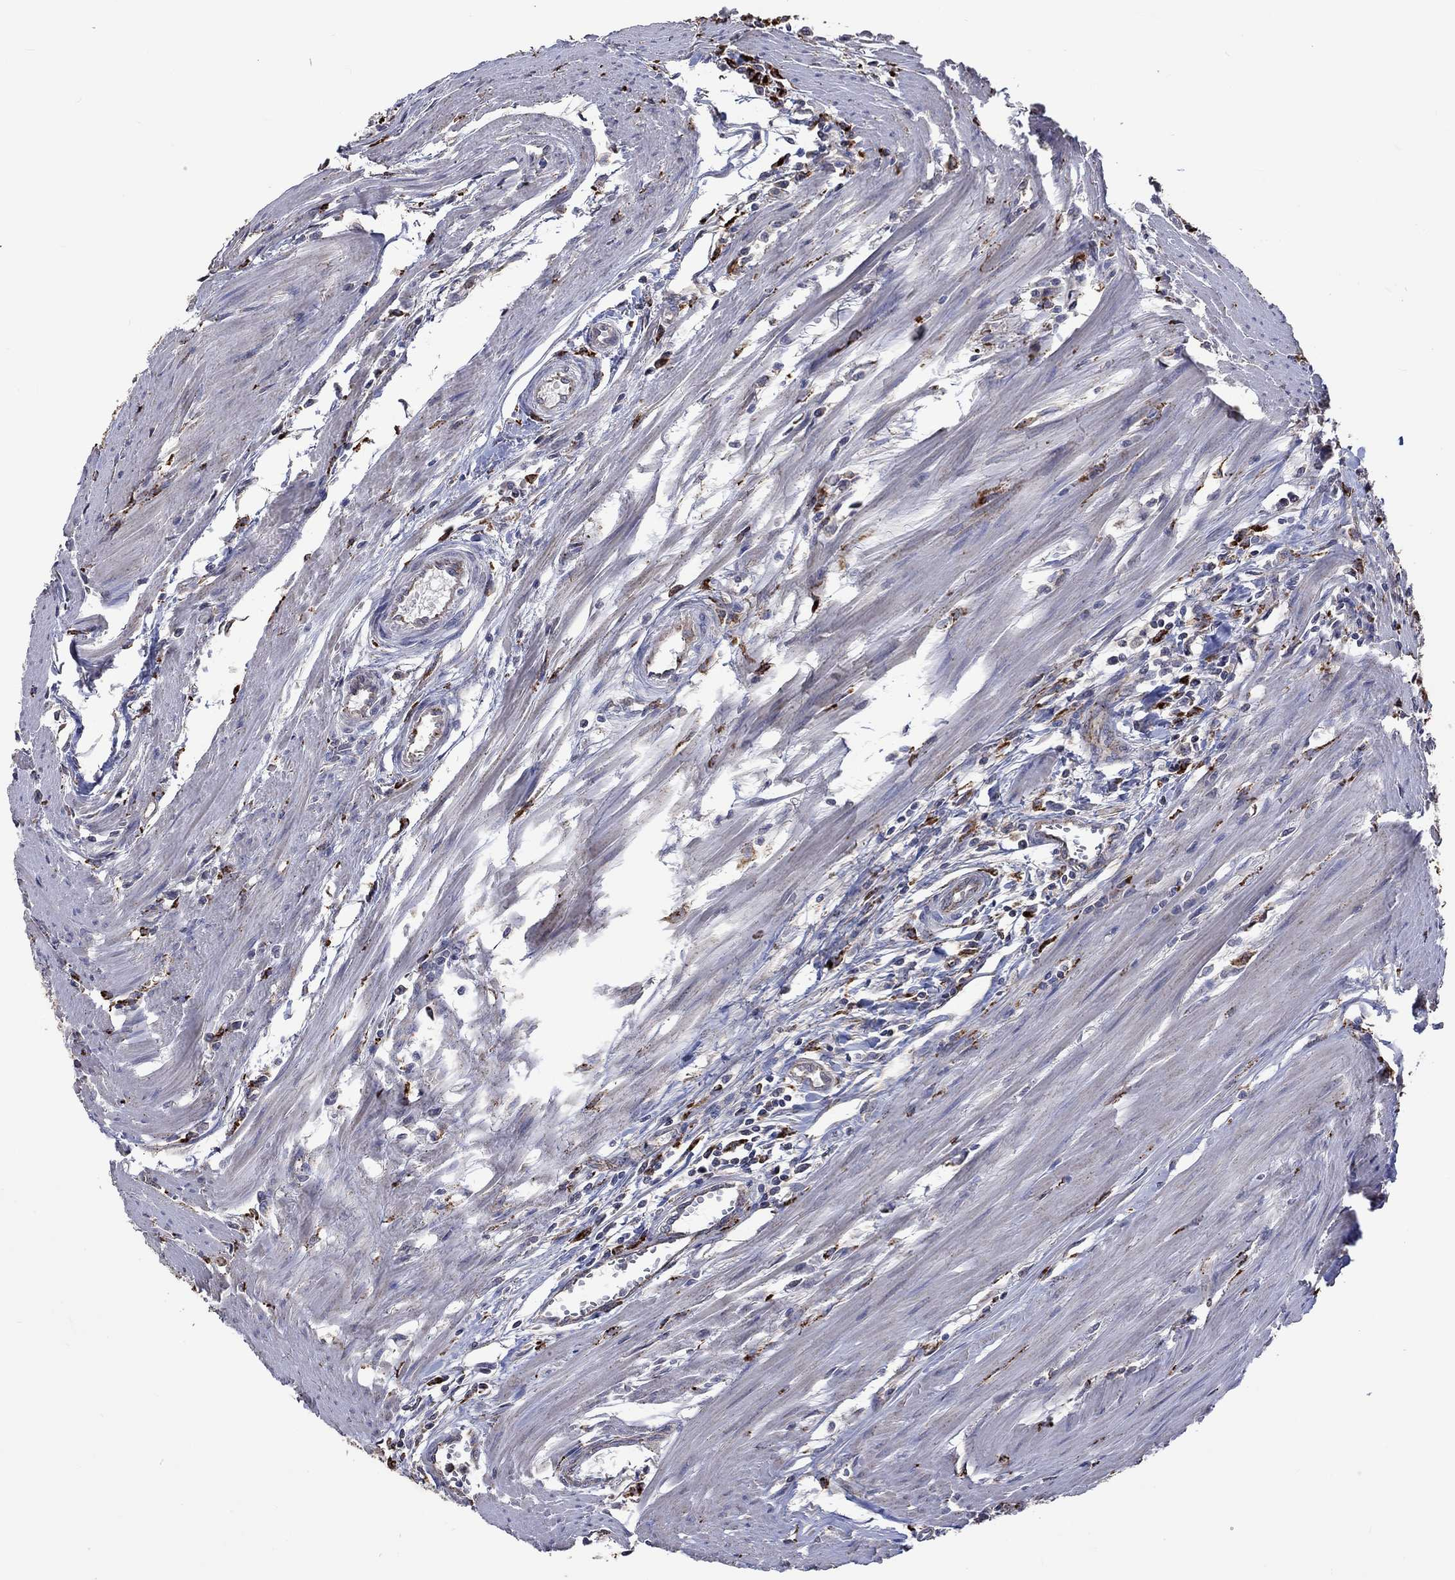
{"staining": {"intensity": "negative", "quantity": "none", "location": "none"}, "tissue": "colorectal cancer", "cell_type": "Tumor cells", "image_type": "cancer", "snomed": [{"axis": "morphology", "description": "Adenocarcinoma, NOS"}, {"axis": "topography", "description": "Rectum"}], "caption": "Tumor cells show no significant staining in adenocarcinoma (colorectal).", "gene": "CTSB", "patient": {"sex": "male", "age": 67}}